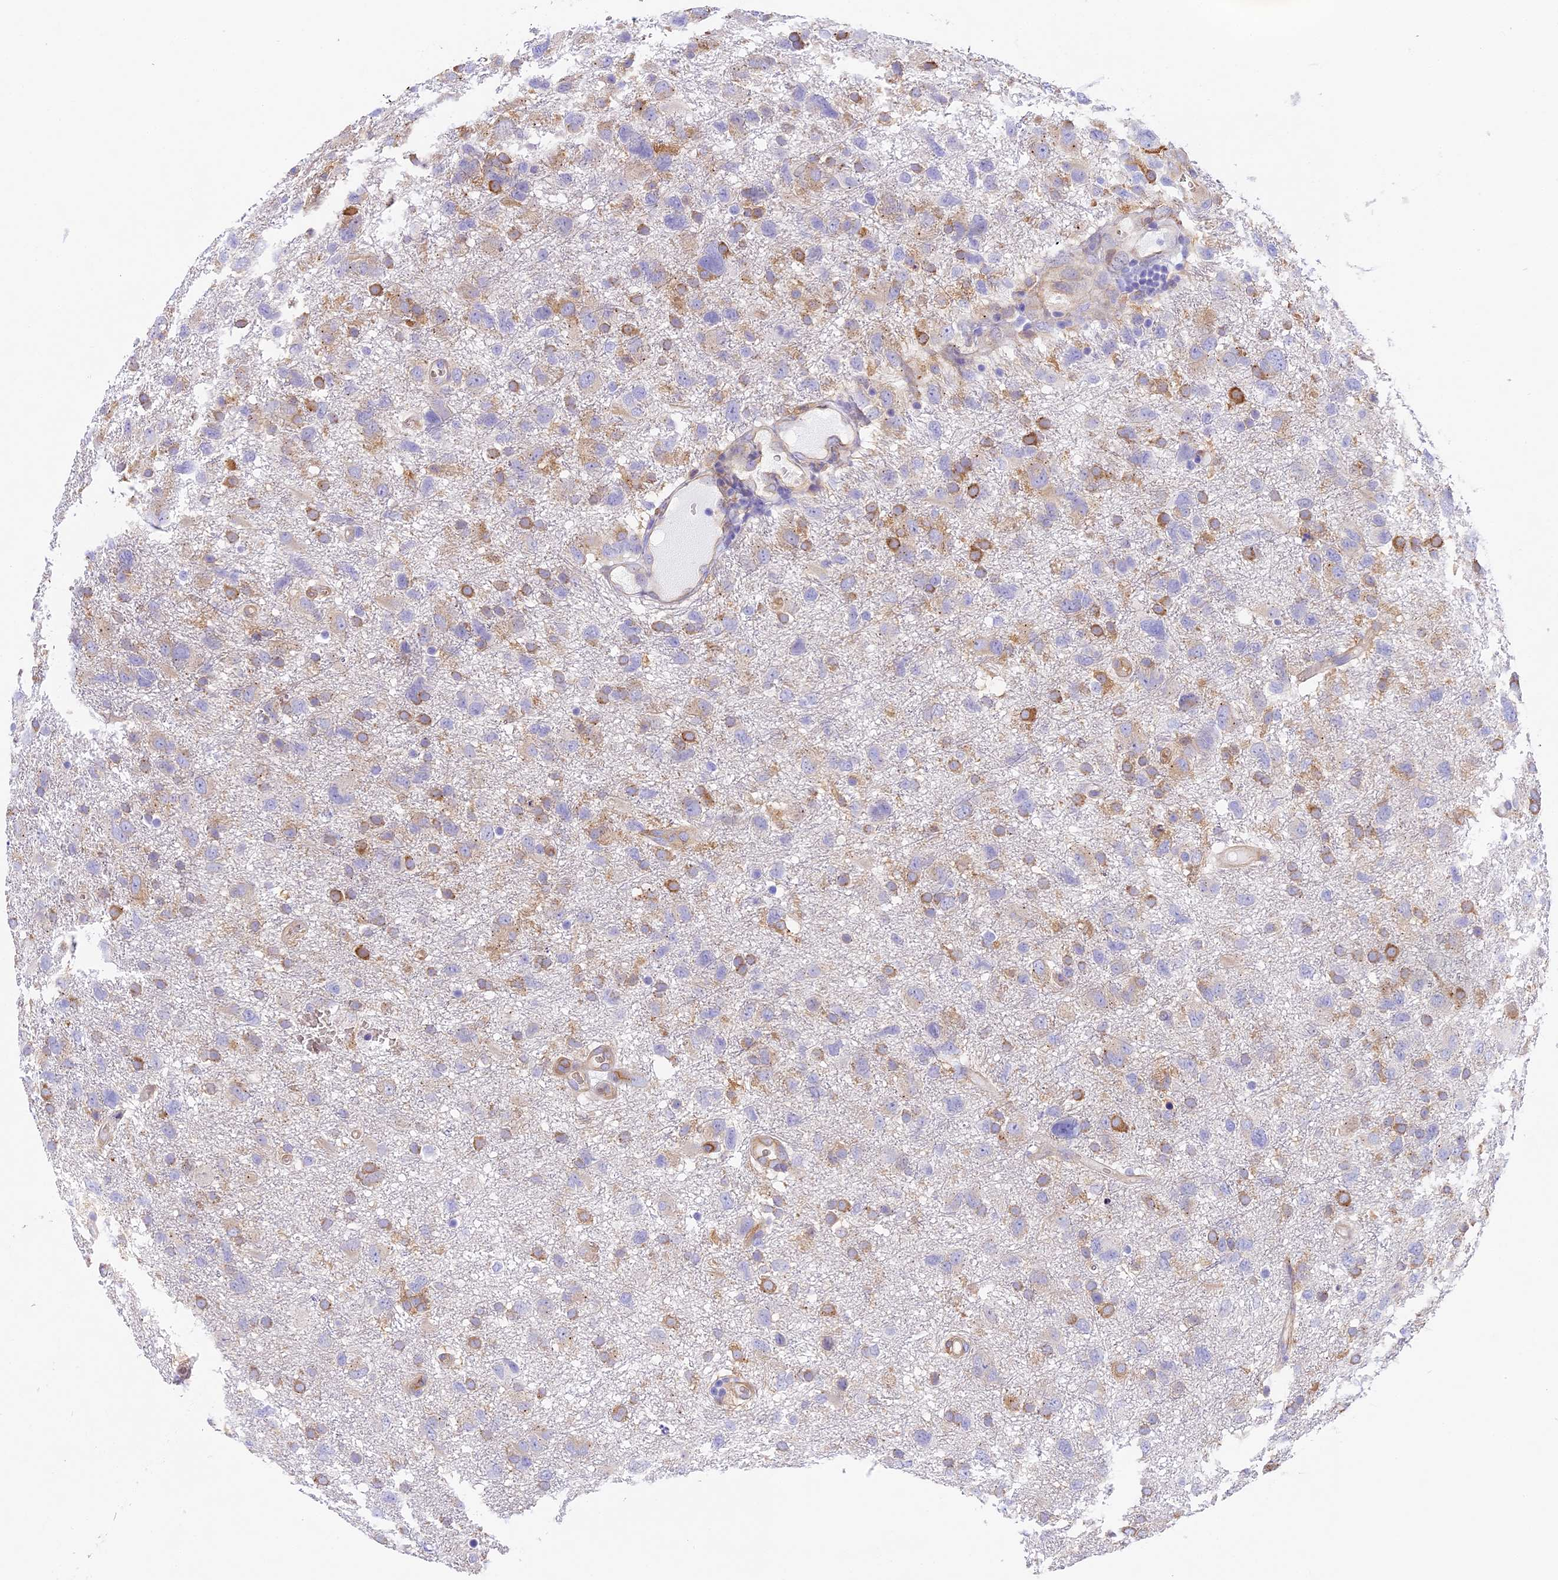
{"staining": {"intensity": "moderate", "quantity": "25%-75%", "location": "cytoplasmic/membranous"}, "tissue": "glioma", "cell_type": "Tumor cells", "image_type": "cancer", "snomed": [{"axis": "morphology", "description": "Glioma, malignant, High grade"}, {"axis": "topography", "description": "Brain"}], "caption": "A brown stain labels moderate cytoplasmic/membranous staining of a protein in glioma tumor cells.", "gene": "HOMER3", "patient": {"sex": "male", "age": 61}}